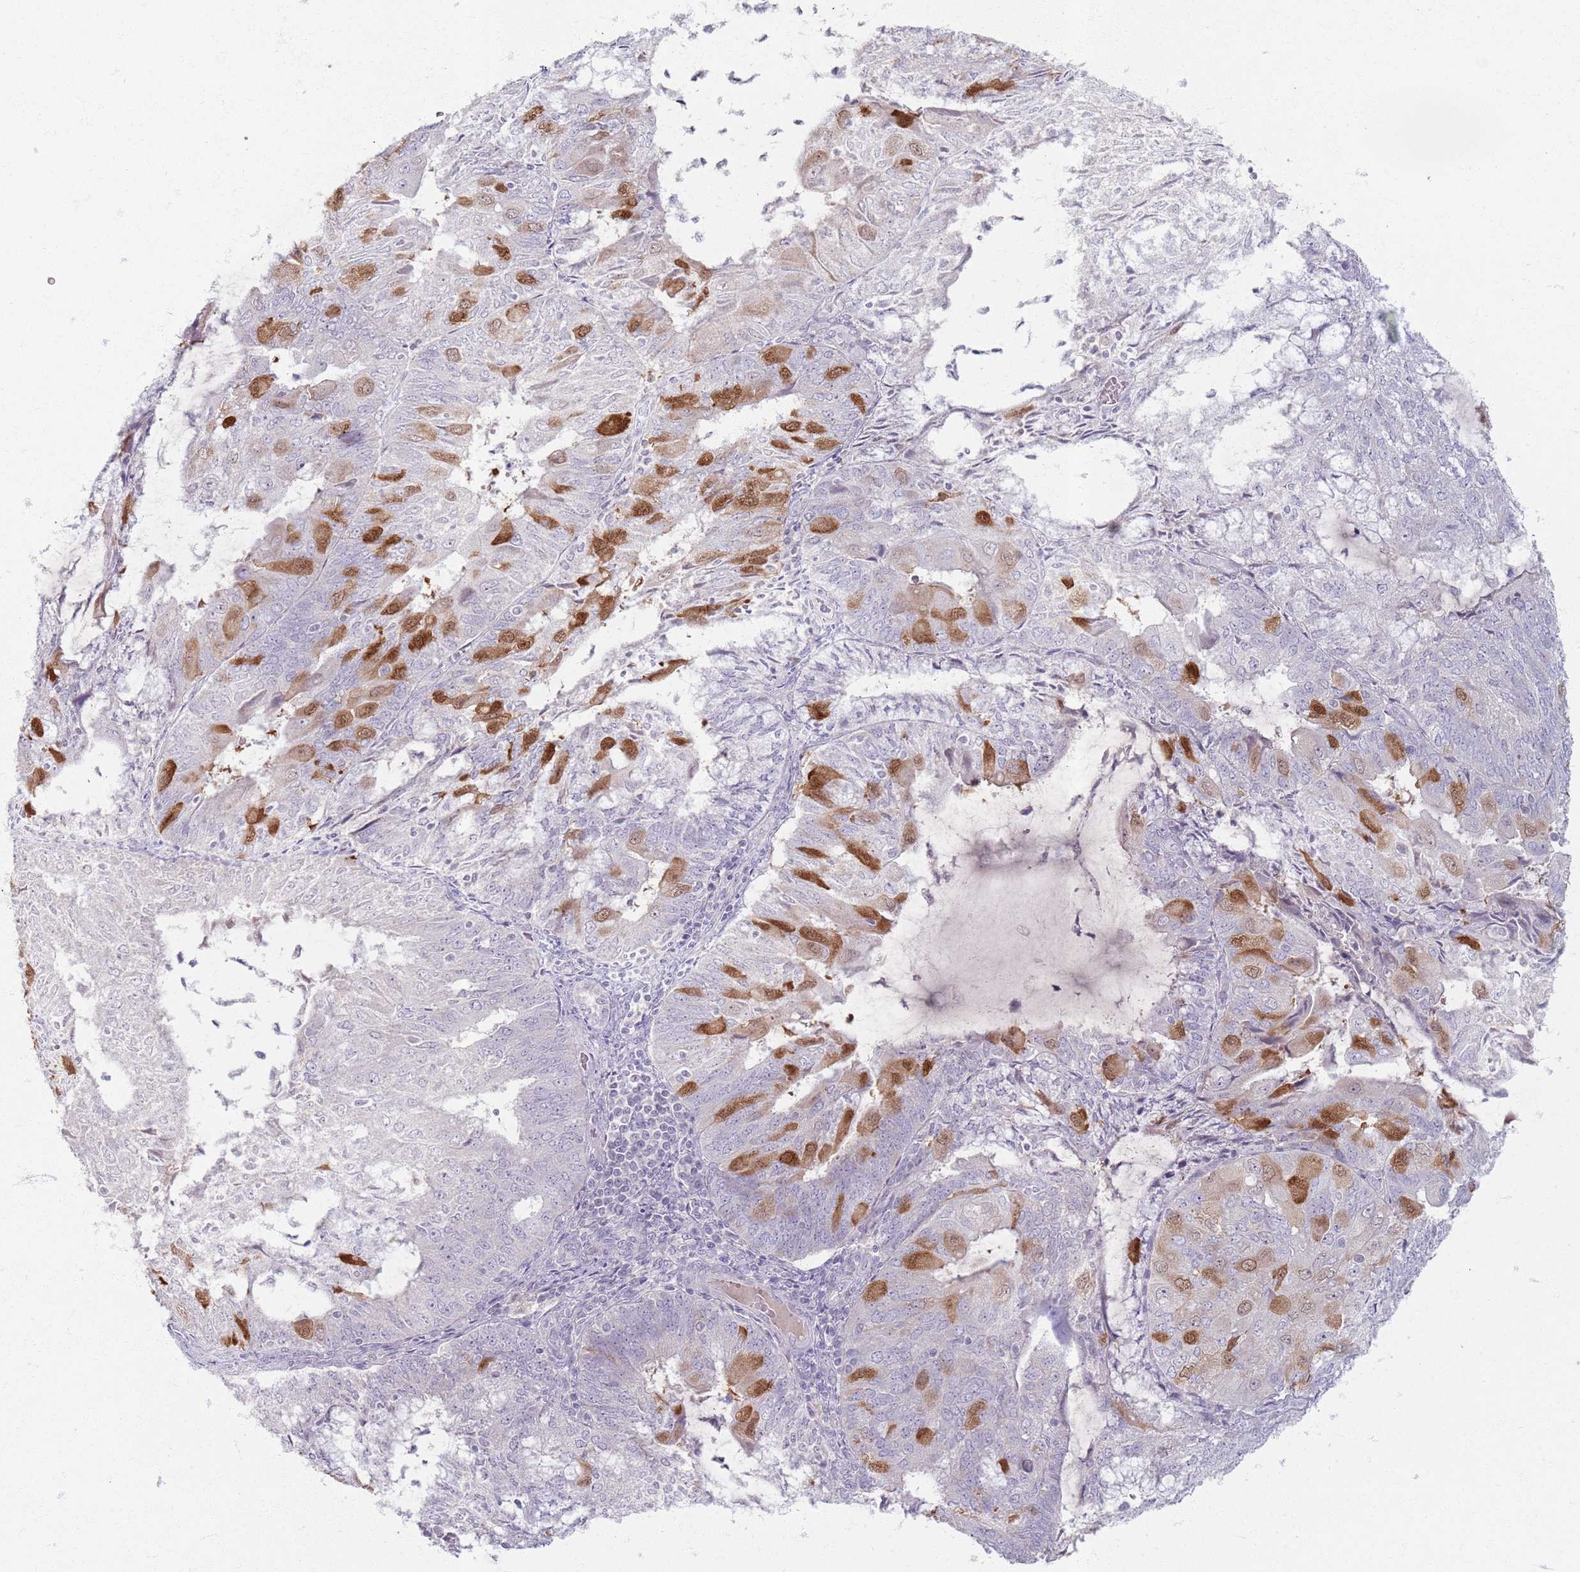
{"staining": {"intensity": "strong", "quantity": "<25%", "location": "cytoplasmic/membranous"}, "tissue": "endometrial cancer", "cell_type": "Tumor cells", "image_type": "cancer", "snomed": [{"axis": "morphology", "description": "Adenocarcinoma, NOS"}, {"axis": "topography", "description": "Endometrium"}], "caption": "Endometrial cancer (adenocarcinoma) stained for a protein exhibits strong cytoplasmic/membranous positivity in tumor cells.", "gene": "CRIPT", "patient": {"sex": "female", "age": 81}}